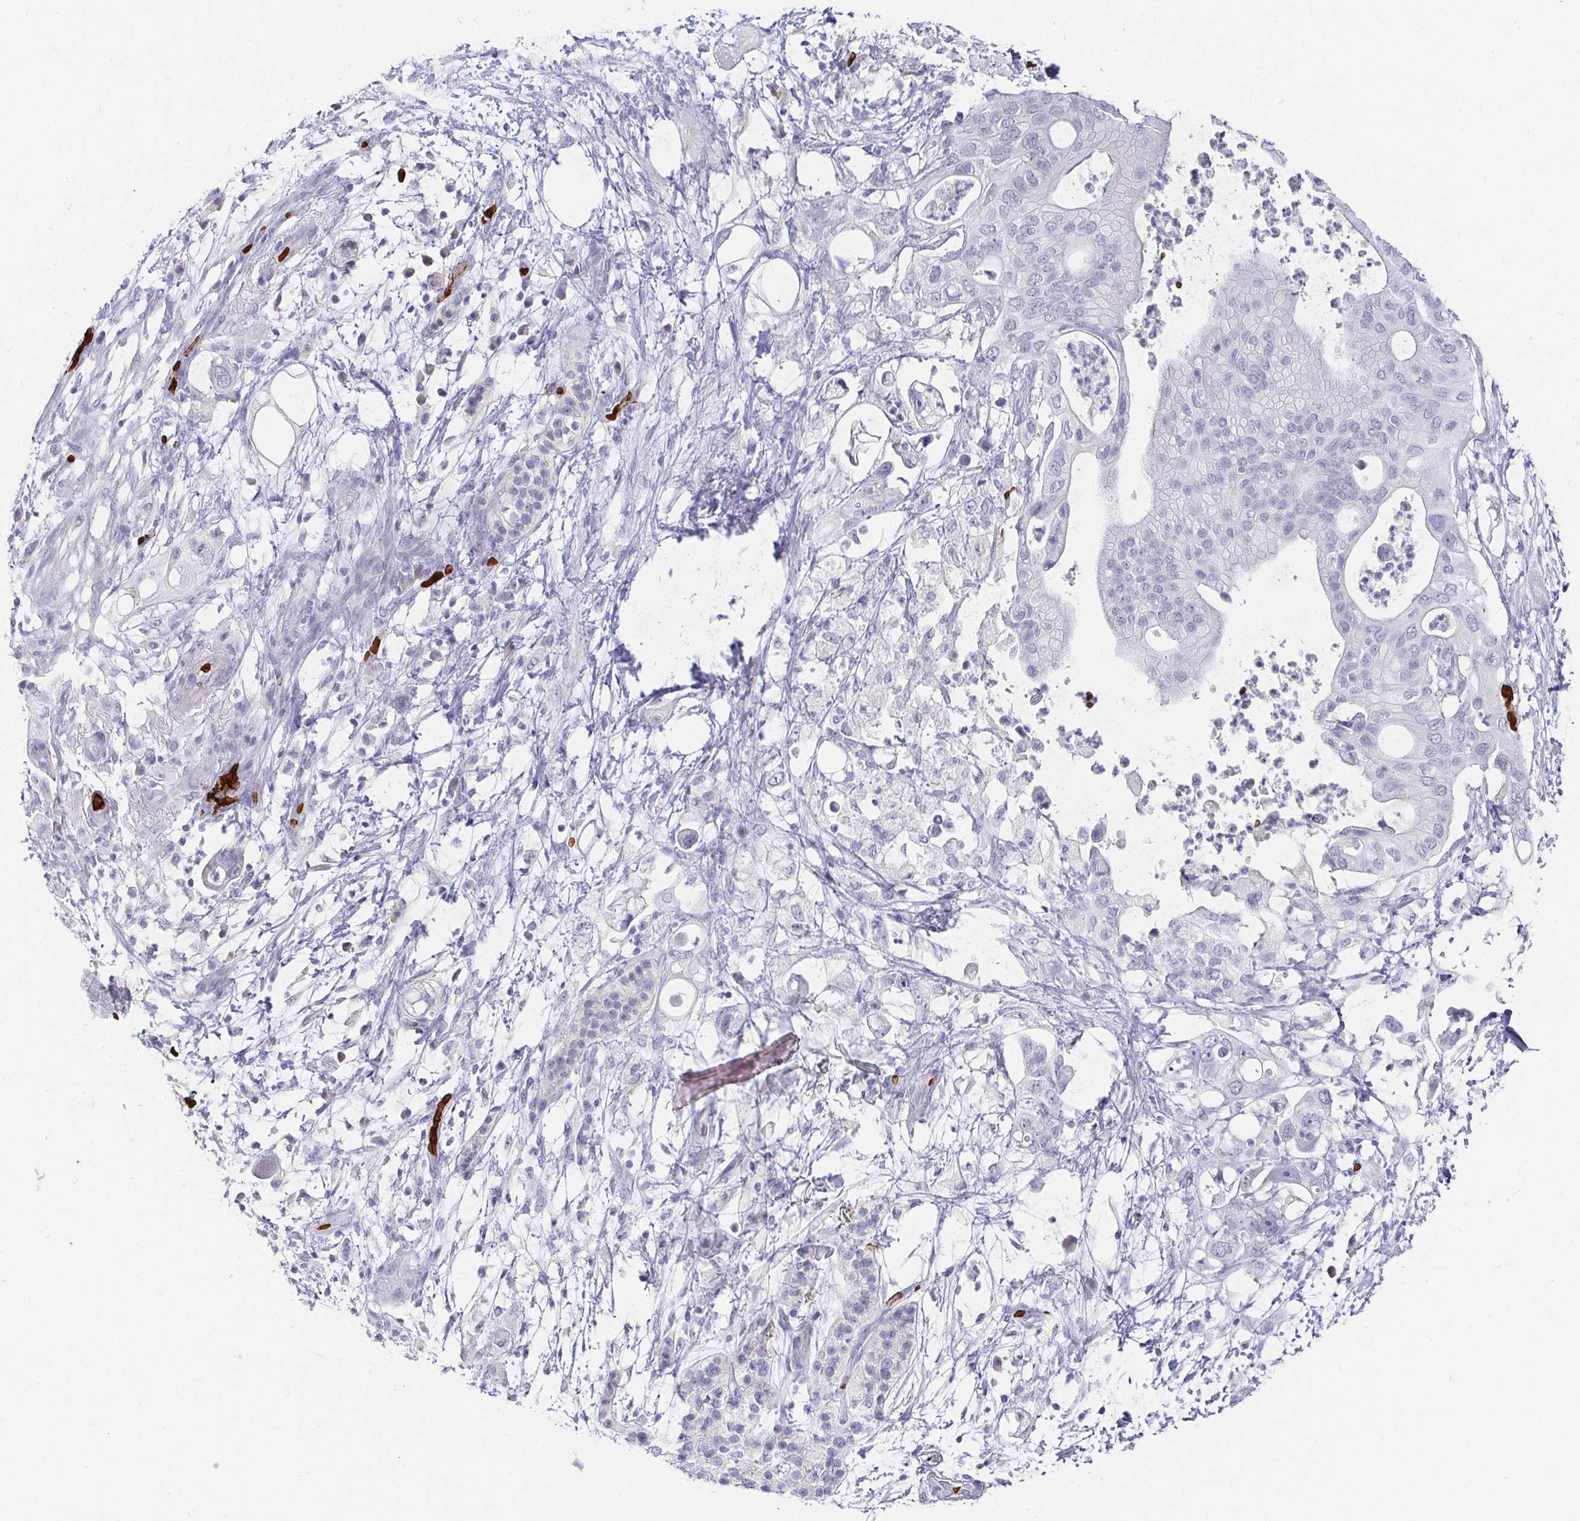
{"staining": {"intensity": "negative", "quantity": "none", "location": "none"}, "tissue": "pancreatic cancer", "cell_type": "Tumor cells", "image_type": "cancer", "snomed": [{"axis": "morphology", "description": "Adenocarcinoma, NOS"}, {"axis": "topography", "description": "Pancreas"}], "caption": "Immunohistochemistry (IHC) of human adenocarcinoma (pancreatic) reveals no positivity in tumor cells. (Immunohistochemistry (IHC), brightfield microscopy, high magnification).", "gene": "FGF21", "patient": {"sex": "female", "age": 72}}